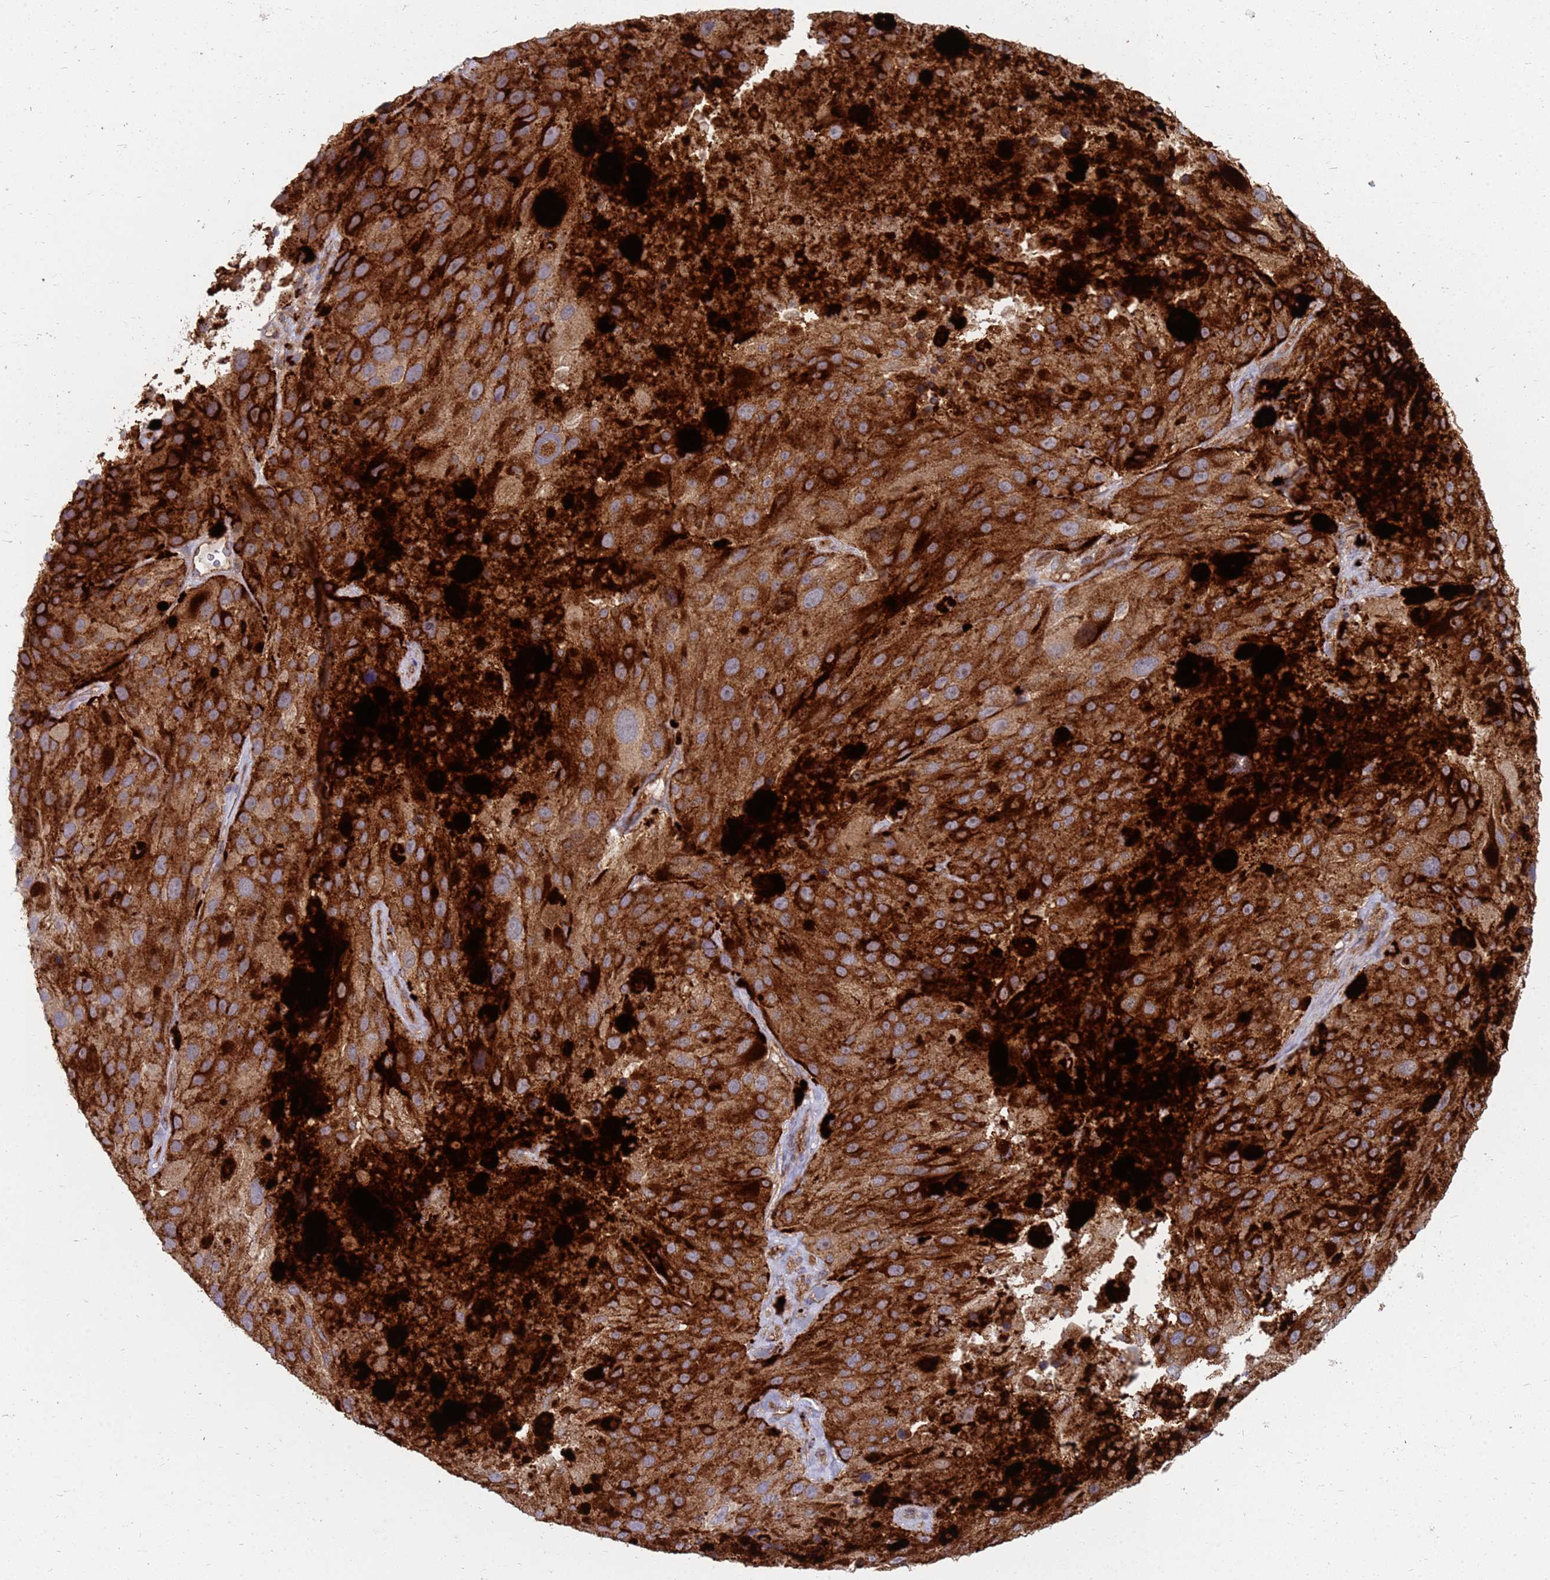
{"staining": {"intensity": "moderate", "quantity": ">75%", "location": "cytoplasmic/membranous"}, "tissue": "melanoma", "cell_type": "Tumor cells", "image_type": "cancer", "snomed": [{"axis": "morphology", "description": "Malignant melanoma, Metastatic site"}, {"axis": "topography", "description": "Lymph node"}], "caption": "An IHC histopathology image of neoplastic tissue is shown. Protein staining in brown highlights moderate cytoplasmic/membranous positivity in malignant melanoma (metastatic site) within tumor cells.", "gene": "CDC34", "patient": {"sex": "male", "age": 62}}